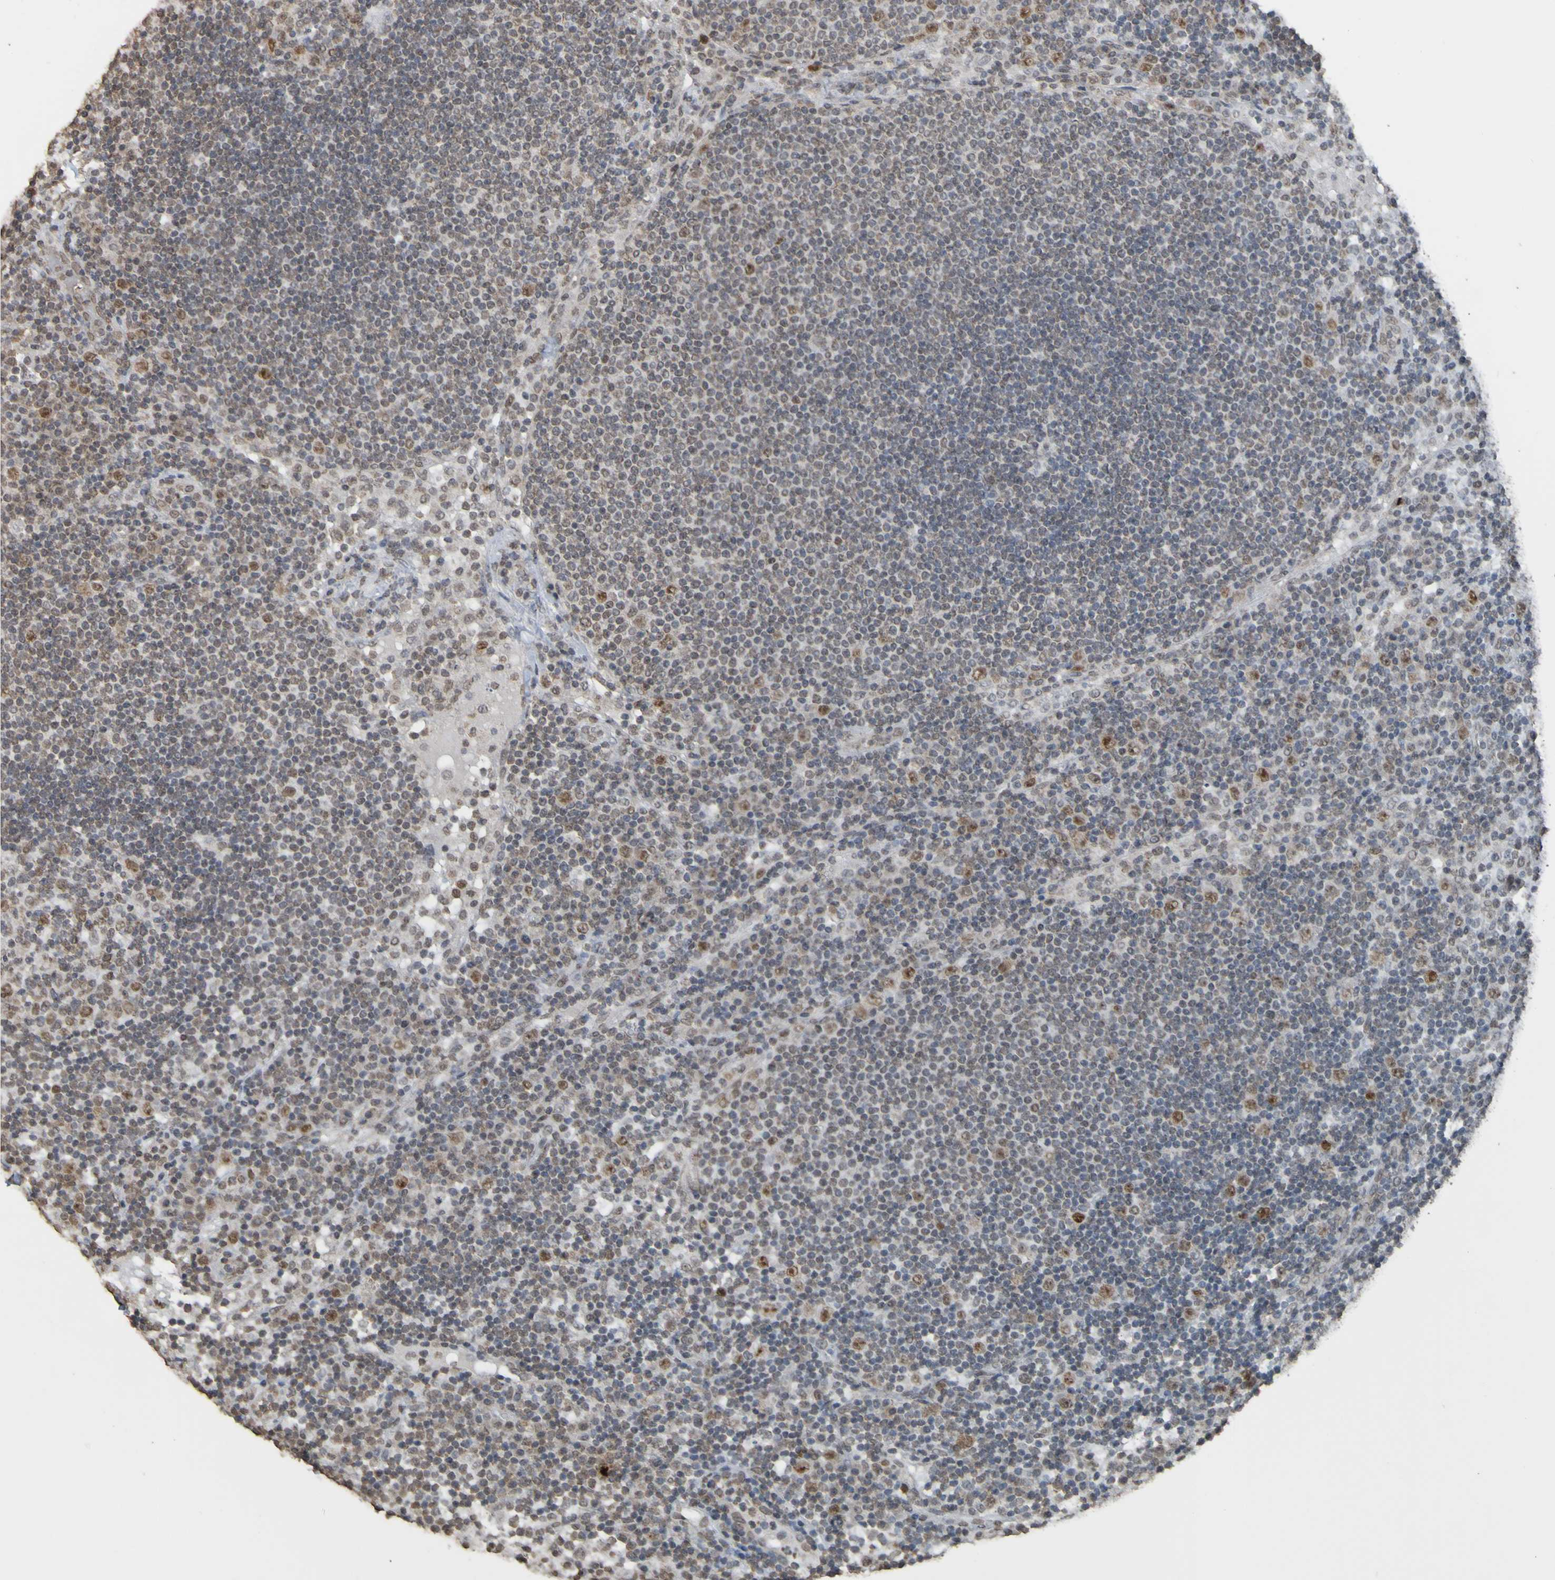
{"staining": {"intensity": "negative", "quantity": "none", "location": "none"}, "tissue": "lymph node", "cell_type": "Germinal center cells", "image_type": "normal", "snomed": [{"axis": "morphology", "description": "Normal tissue, NOS"}, {"axis": "topography", "description": "Lymph node"}], "caption": "High power microscopy histopathology image of an immunohistochemistry (IHC) image of normal lymph node, revealing no significant expression in germinal center cells. (DAB (3,3'-diaminobenzidine) IHC visualized using brightfield microscopy, high magnification).", "gene": "ALKBH2", "patient": {"sex": "female", "age": 53}}